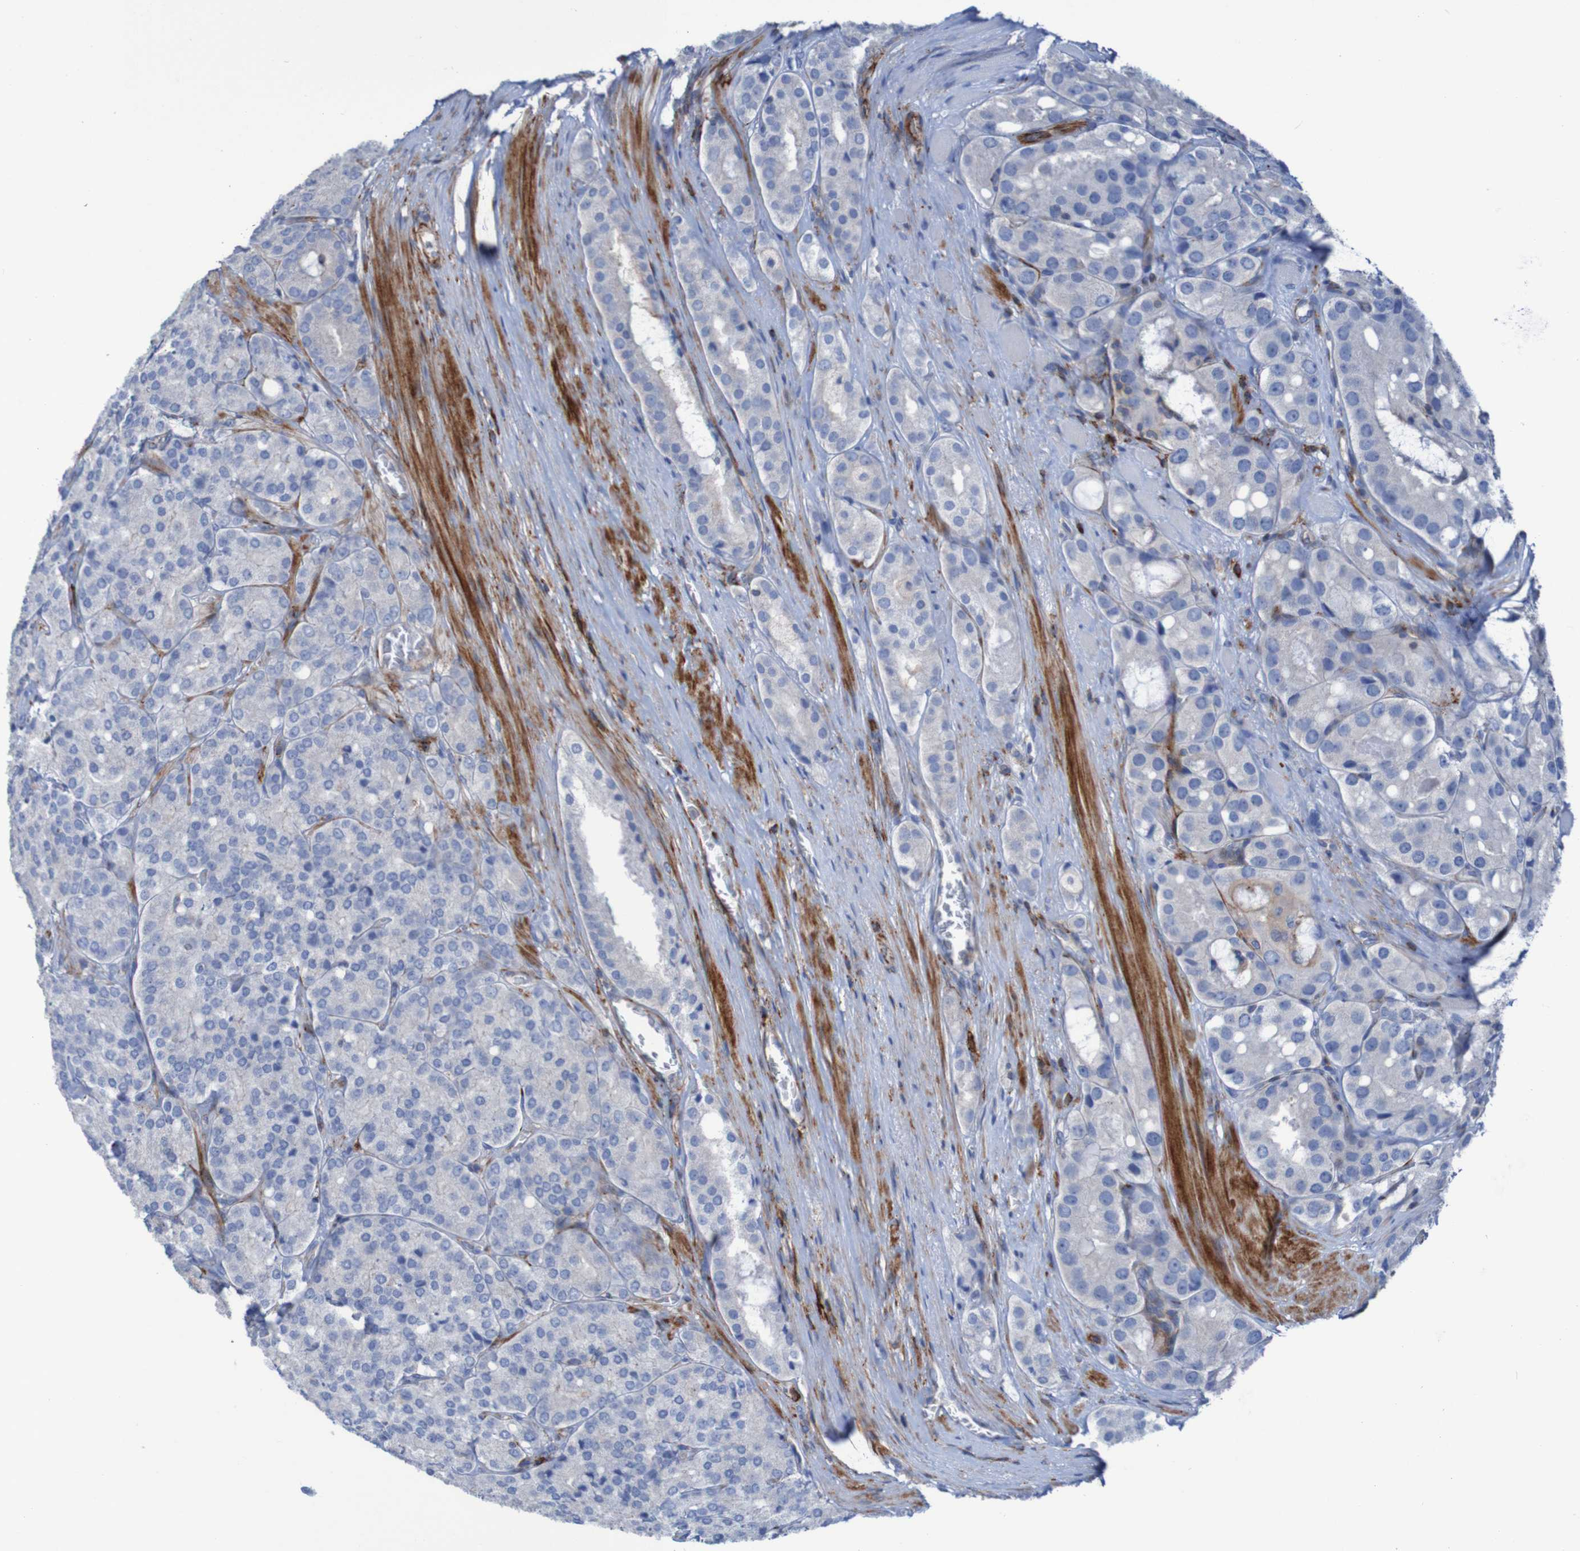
{"staining": {"intensity": "negative", "quantity": "none", "location": "none"}, "tissue": "prostate cancer", "cell_type": "Tumor cells", "image_type": "cancer", "snomed": [{"axis": "morphology", "description": "Adenocarcinoma, High grade"}, {"axis": "topography", "description": "Prostate"}], "caption": "This is an IHC image of human prostate cancer. There is no staining in tumor cells.", "gene": "RNF182", "patient": {"sex": "male", "age": 65}}